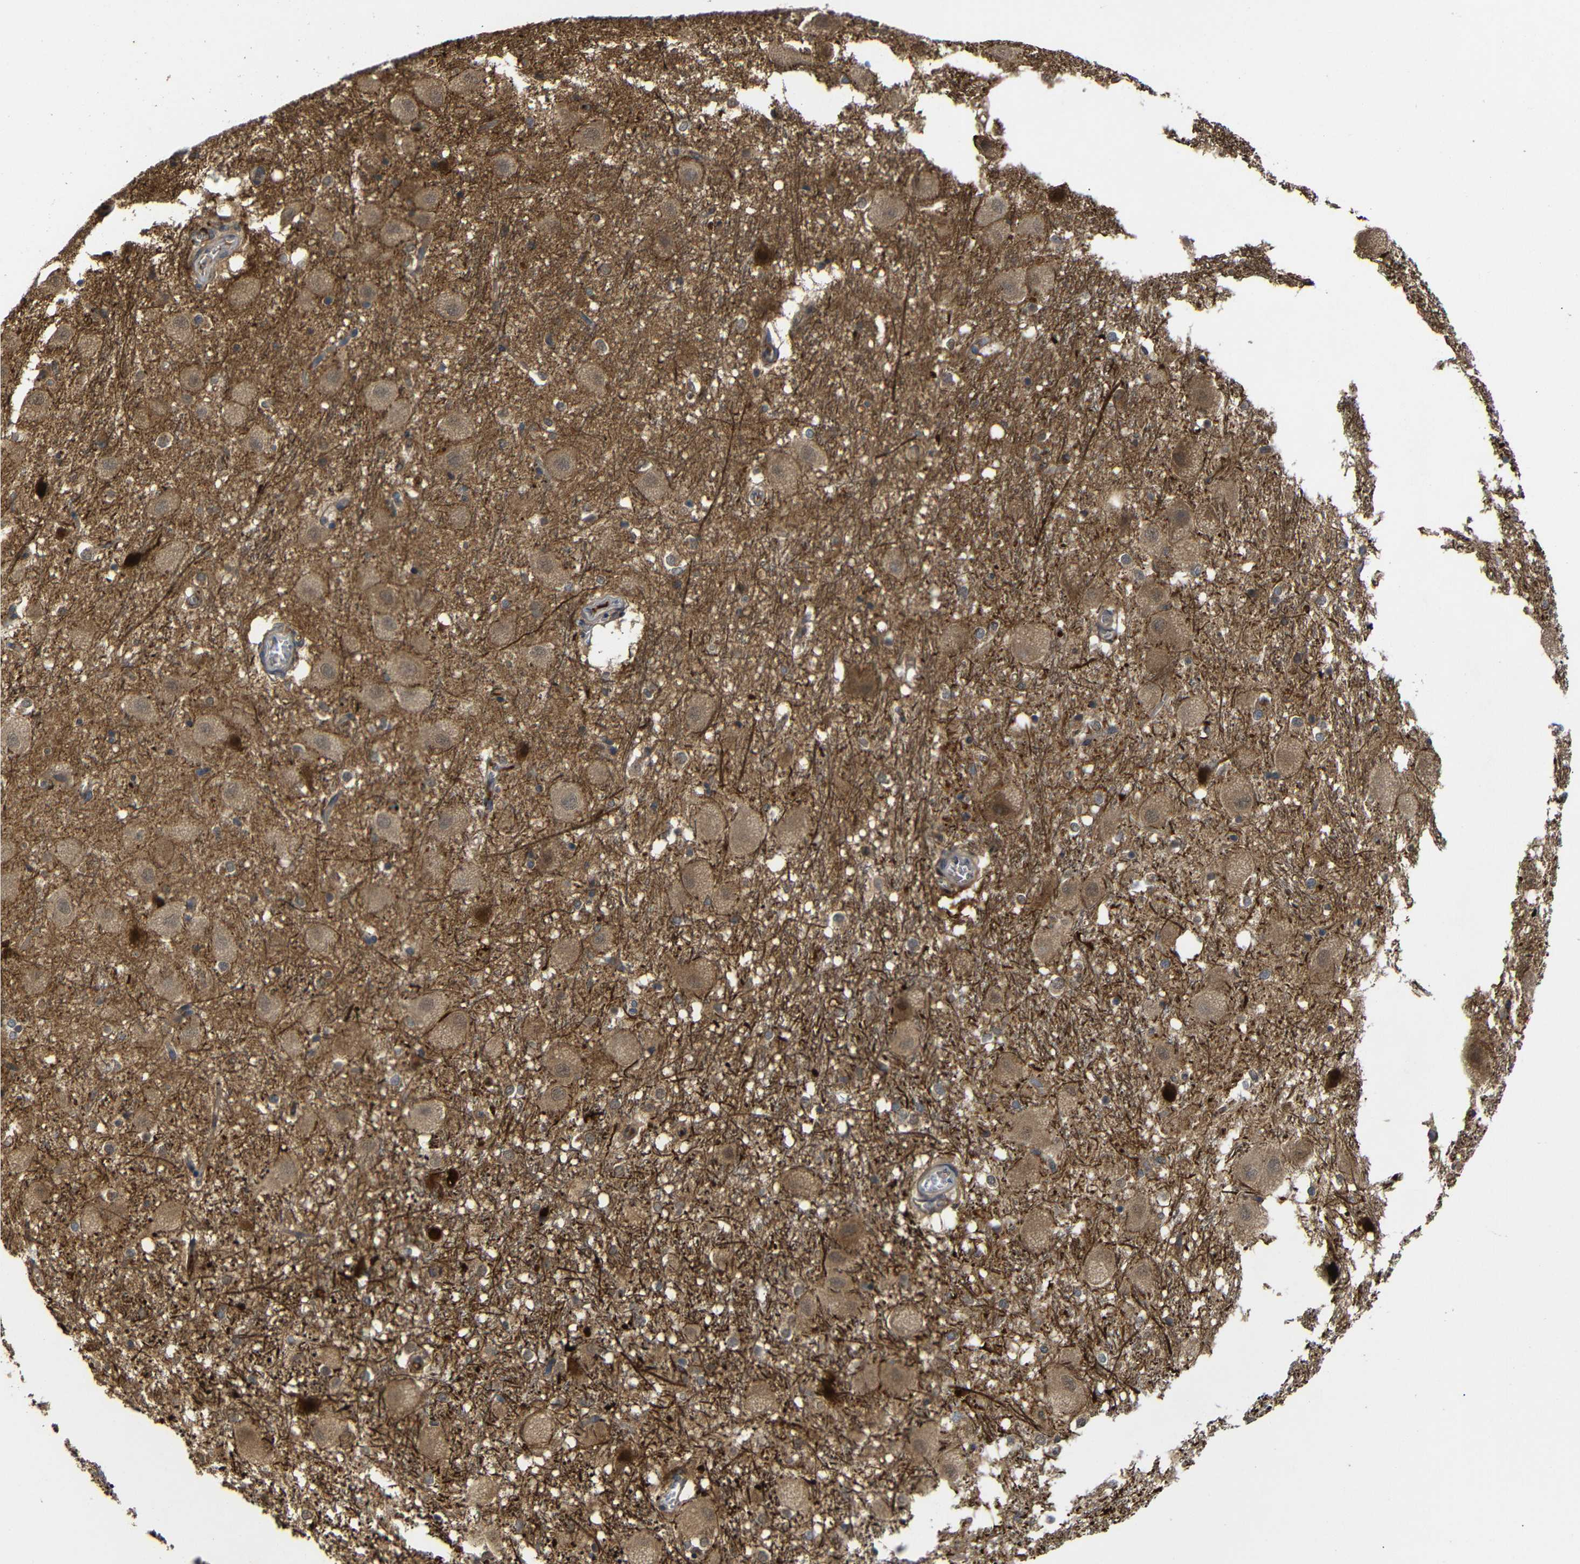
{"staining": {"intensity": "negative", "quantity": "none", "location": "none"}, "tissue": "hippocampus", "cell_type": "Glial cells", "image_type": "normal", "snomed": [{"axis": "morphology", "description": "Normal tissue, NOS"}, {"axis": "topography", "description": "Hippocampus"}], "caption": "A high-resolution photomicrograph shows immunohistochemistry staining of normal hippocampus, which shows no significant expression in glial cells.", "gene": "ATG12", "patient": {"sex": "female", "age": 19}}